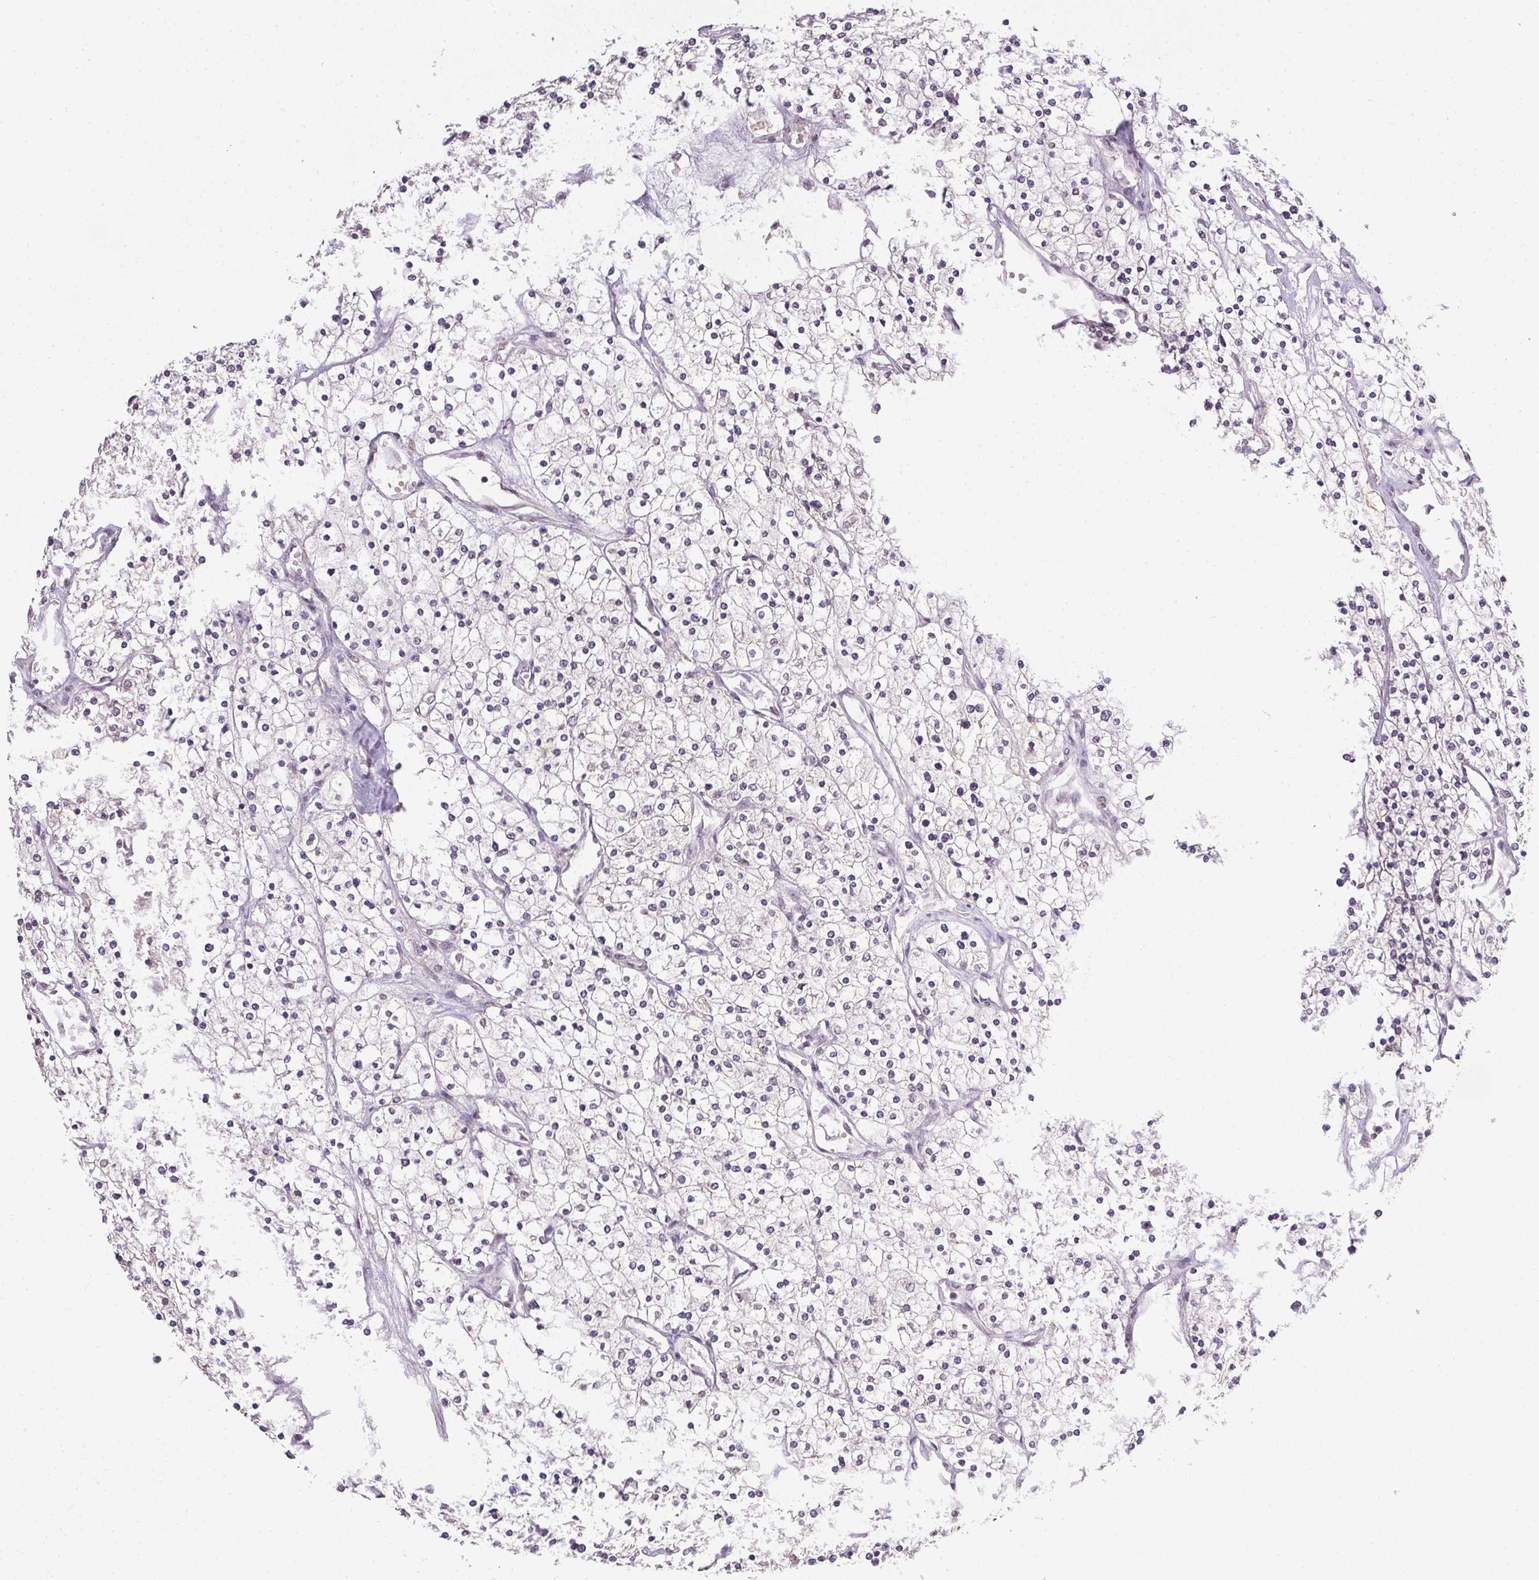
{"staining": {"intensity": "negative", "quantity": "none", "location": "none"}, "tissue": "renal cancer", "cell_type": "Tumor cells", "image_type": "cancer", "snomed": [{"axis": "morphology", "description": "Adenocarcinoma, NOS"}, {"axis": "topography", "description": "Kidney"}], "caption": "A histopathology image of renal adenocarcinoma stained for a protein reveals no brown staining in tumor cells.", "gene": "PPP4R4", "patient": {"sex": "male", "age": 80}}